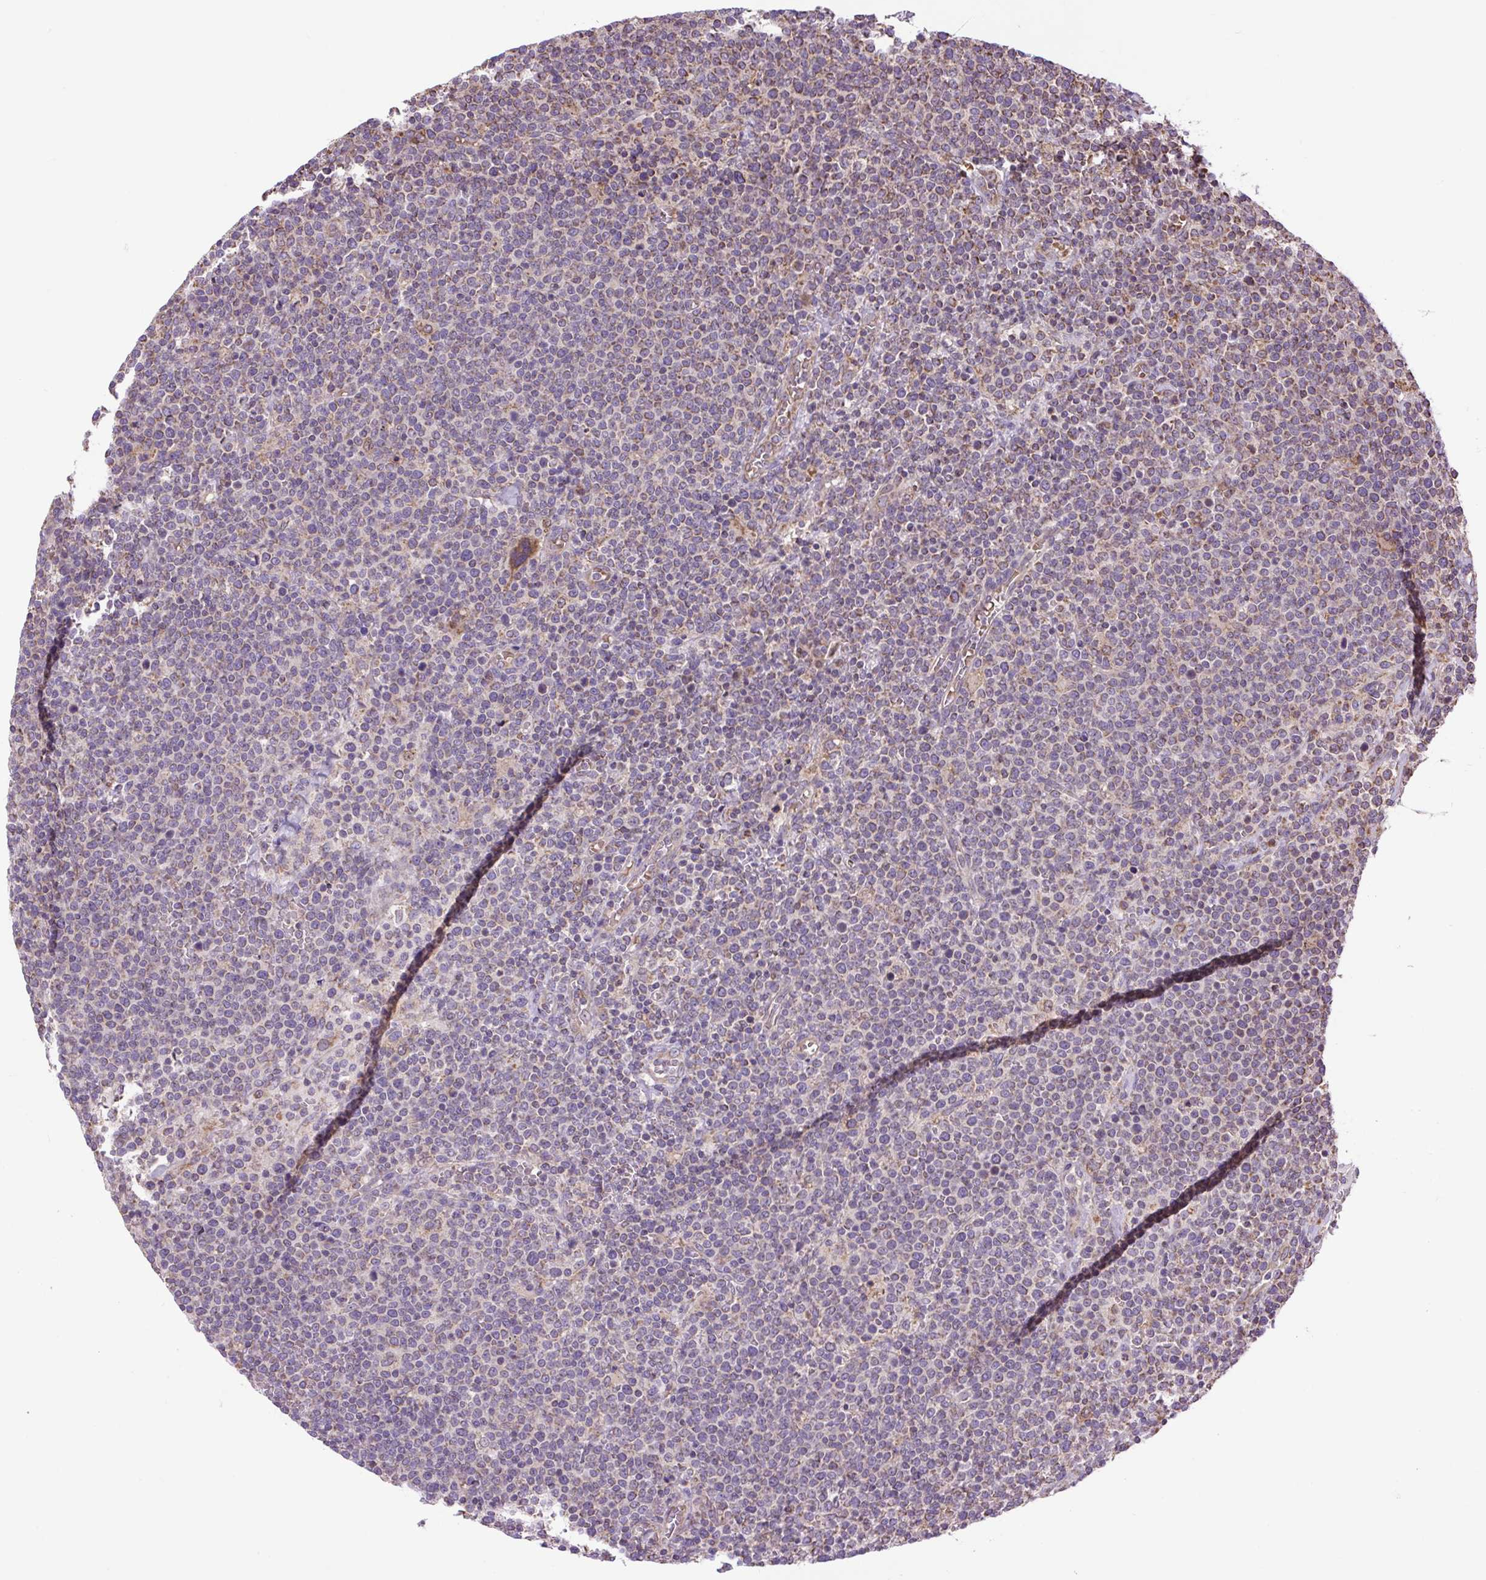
{"staining": {"intensity": "moderate", "quantity": "<25%", "location": "cytoplasmic/membranous"}, "tissue": "lymphoma", "cell_type": "Tumor cells", "image_type": "cancer", "snomed": [{"axis": "morphology", "description": "Malignant lymphoma, non-Hodgkin's type, High grade"}, {"axis": "topography", "description": "Lymph node"}], "caption": "Lymphoma tissue shows moderate cytoplasmic/membranous expression in approximately <25% of tumor cells", "gene": "PLCG1", "patient": {"sex": "male", "age": 61}}